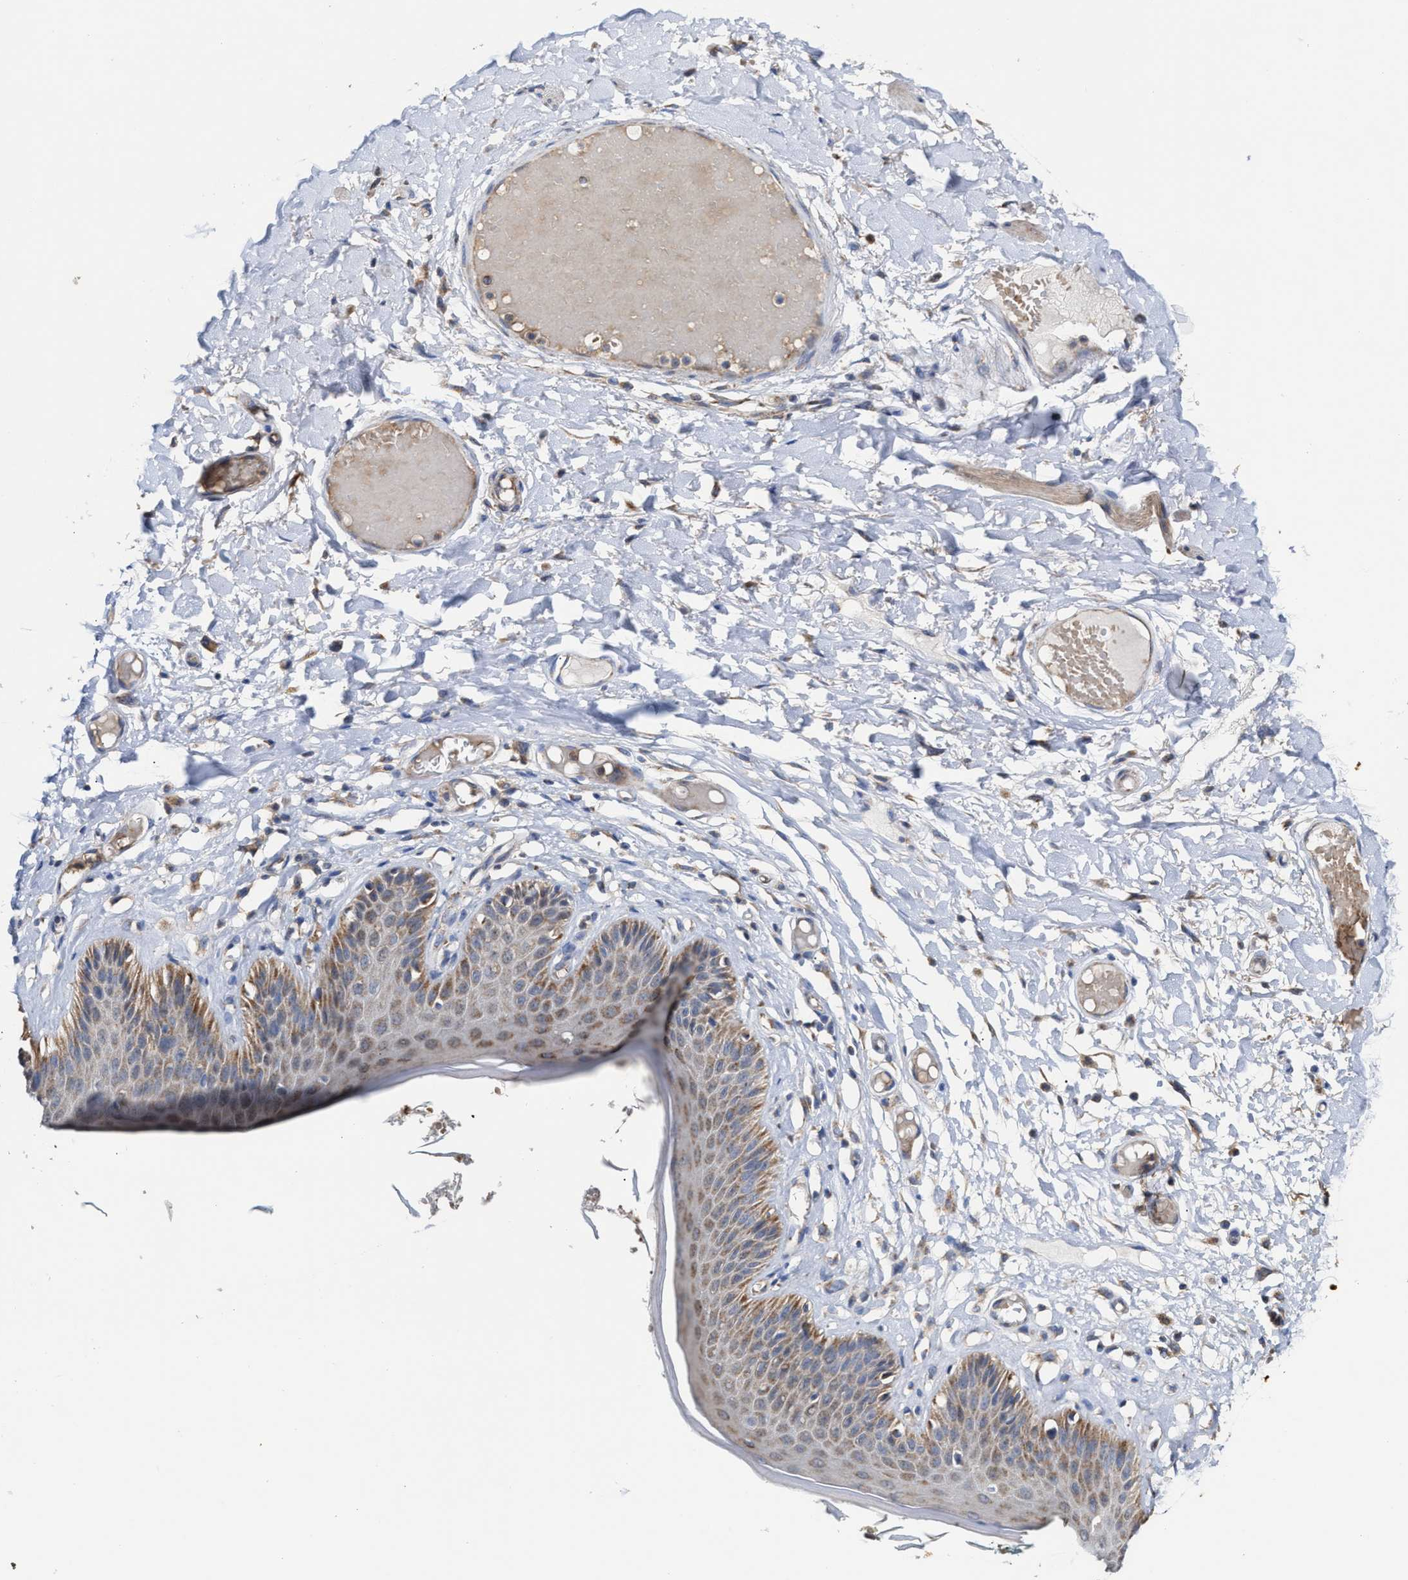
{"staining": {"intensity": "moderate", "quantity": ">75%", "location": "cytoplasmic/membranous"}, "tissue": "skin", "cell_type": "Epidermal cells", "image_type": "normal", "snomed": [{"axis": "morphology", "description": "Normal tissue, NOS"}, {"axis": "topography", "description": "Vulva"}], "caption": "Immunohistochemical staining of benign human skin reveals moderate cytoplasmic/membranous protein expression in approximately >75% of epidermal cells.", "gene": "MECR", "patient": {"sex": "female", "age": 73}}